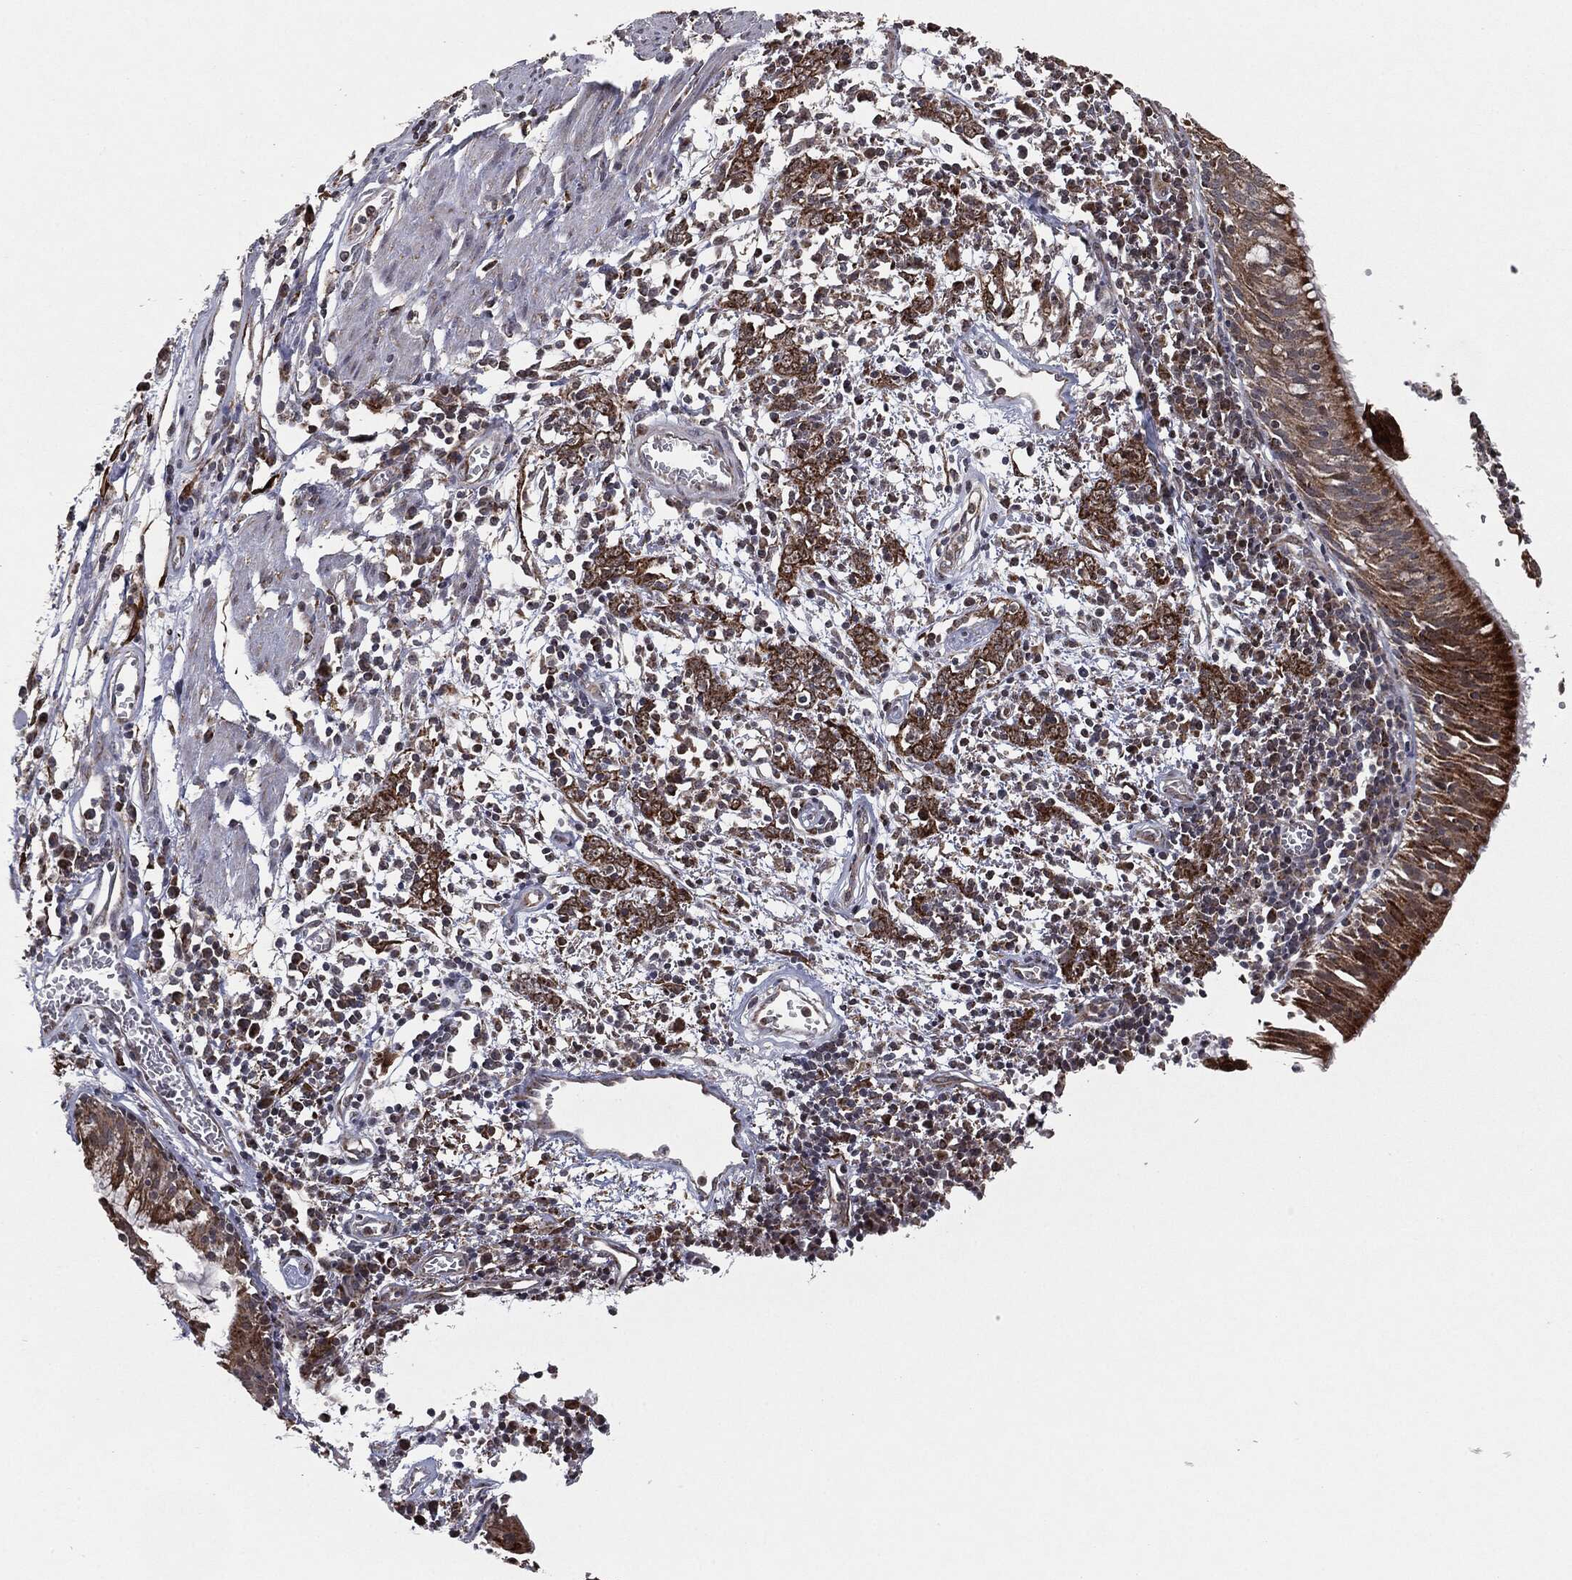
{"staining": {"intensity": "strong", "quantity": "25%-75%", "location": "cytoplasmic/membranous"}, "tissue": "bronchus", "cell_type": "Respiratory epithelial cells", "image_type": "normal", "snomed": [{"axis": "morphology", "description": "Normal tissue, NOS"}, {"axis": "morphology", "description": "Squamous cell carcinoma, NOS"}, {"axis": "topography", "description": "Cartilage tissue"}, {"axis": "topography", "description": "Bronchus"}, {"axis": "topography", "description": "Lung"}], "caption": "This image demonstrates benign bronchus stained with IHC to label a protein in brown. The cytoplasmic/membranous of respiratory epithelial cells show strong positivity for the protein. Nuclei are counter-stained blue.", "gene": "CHCHD2", "patient": {"sex": "male", "age": 66}}